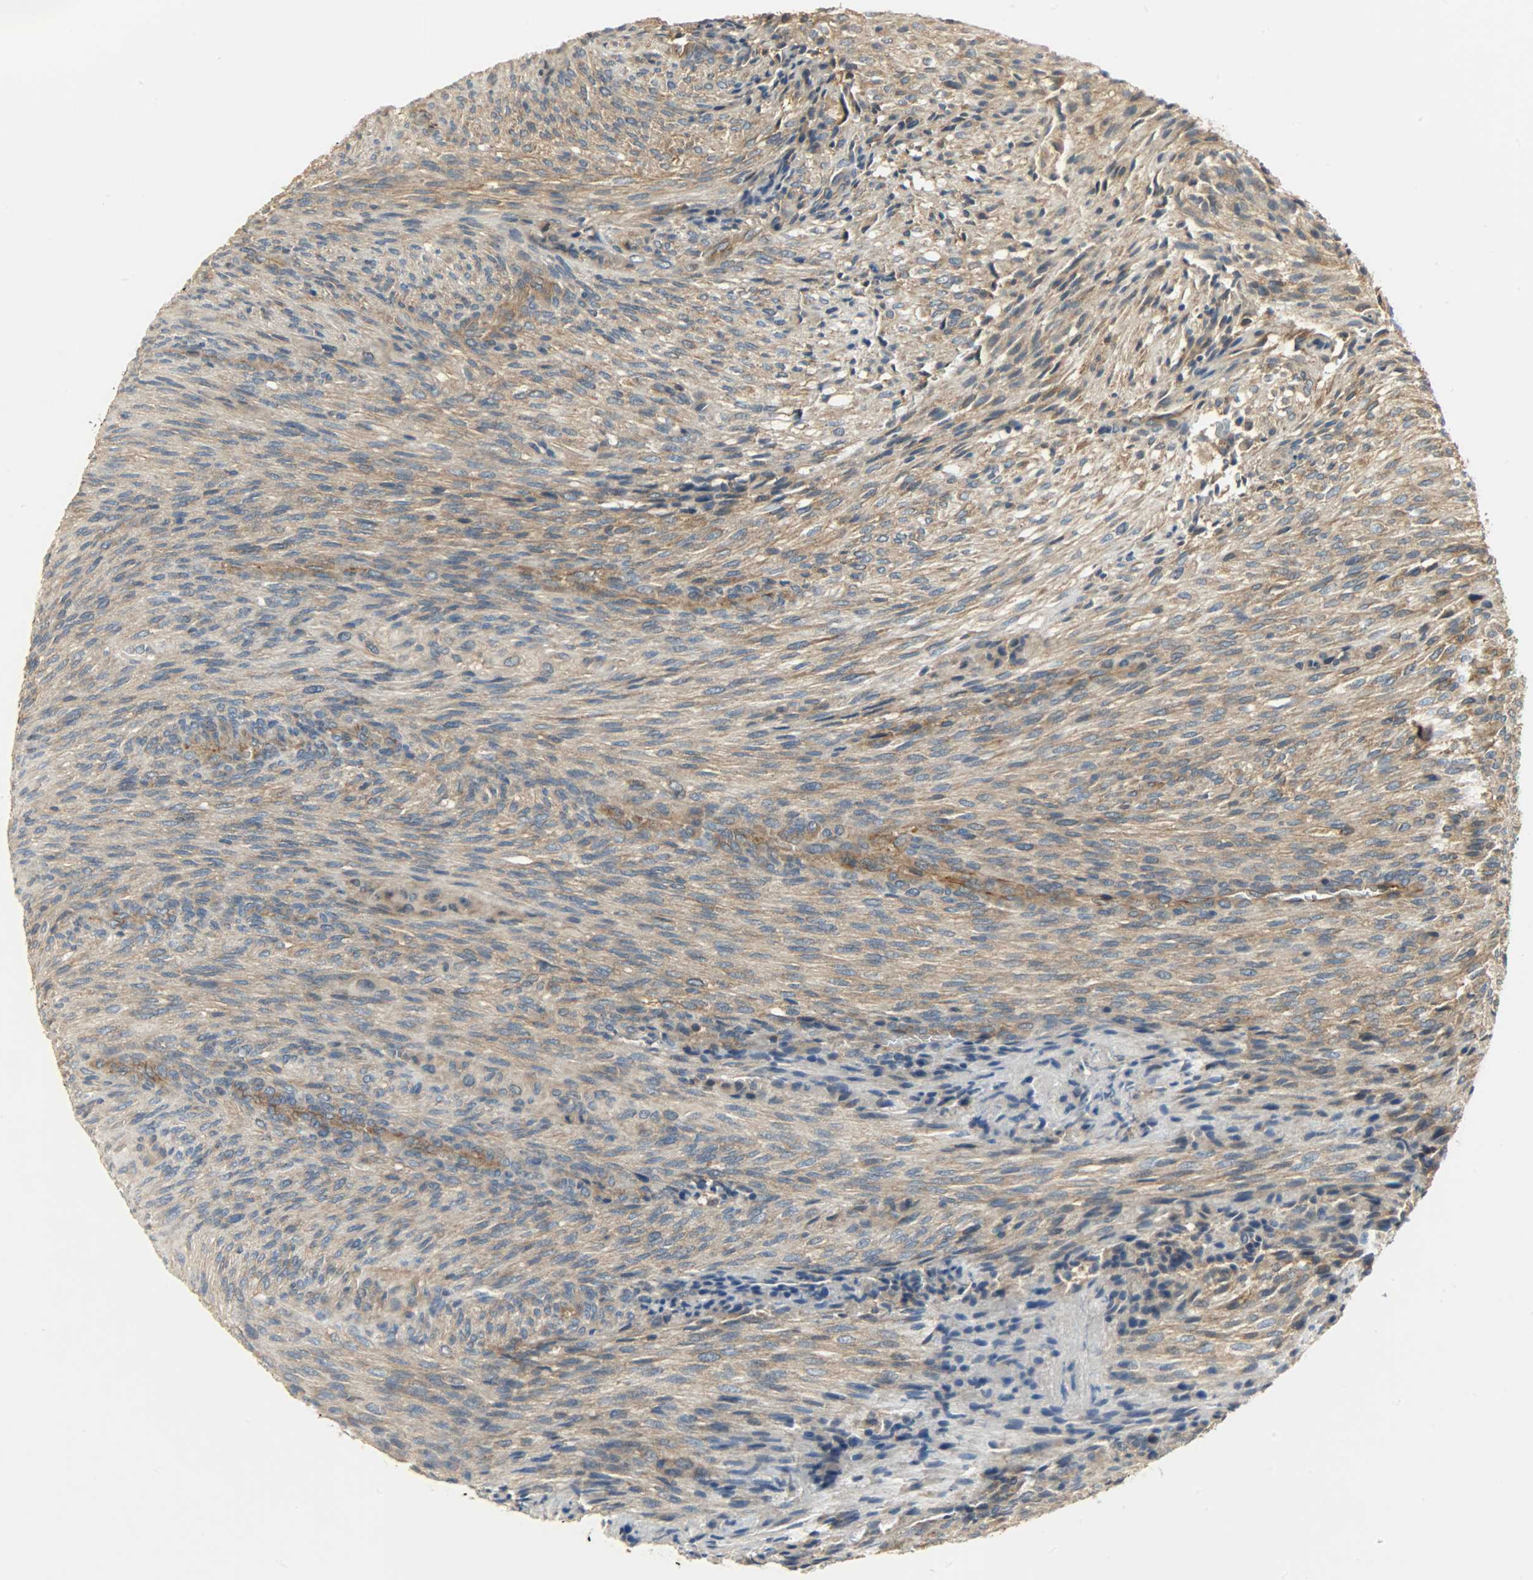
{"staining": {"intensity": "moderate", "quantity": ">75%", "location": "cytoplasmic/membranous"}, "tissue": "glioma", "cell_type": "Tumor cells", "image_type": "cancer", "snomed": [{"axis": "morphology", "description": "Glioma, malignant, High grade"}, {"axis": "topography", "description": "Cerebral cortex"}], "caption": "The image displays a brown stain indicating the presence of a protein in the cytoplasmic/membranous of tumor cells in high-grade glioma (malignant).", "gene": "KIAA1217", "patient": {"sex": "female", "age": 55}}